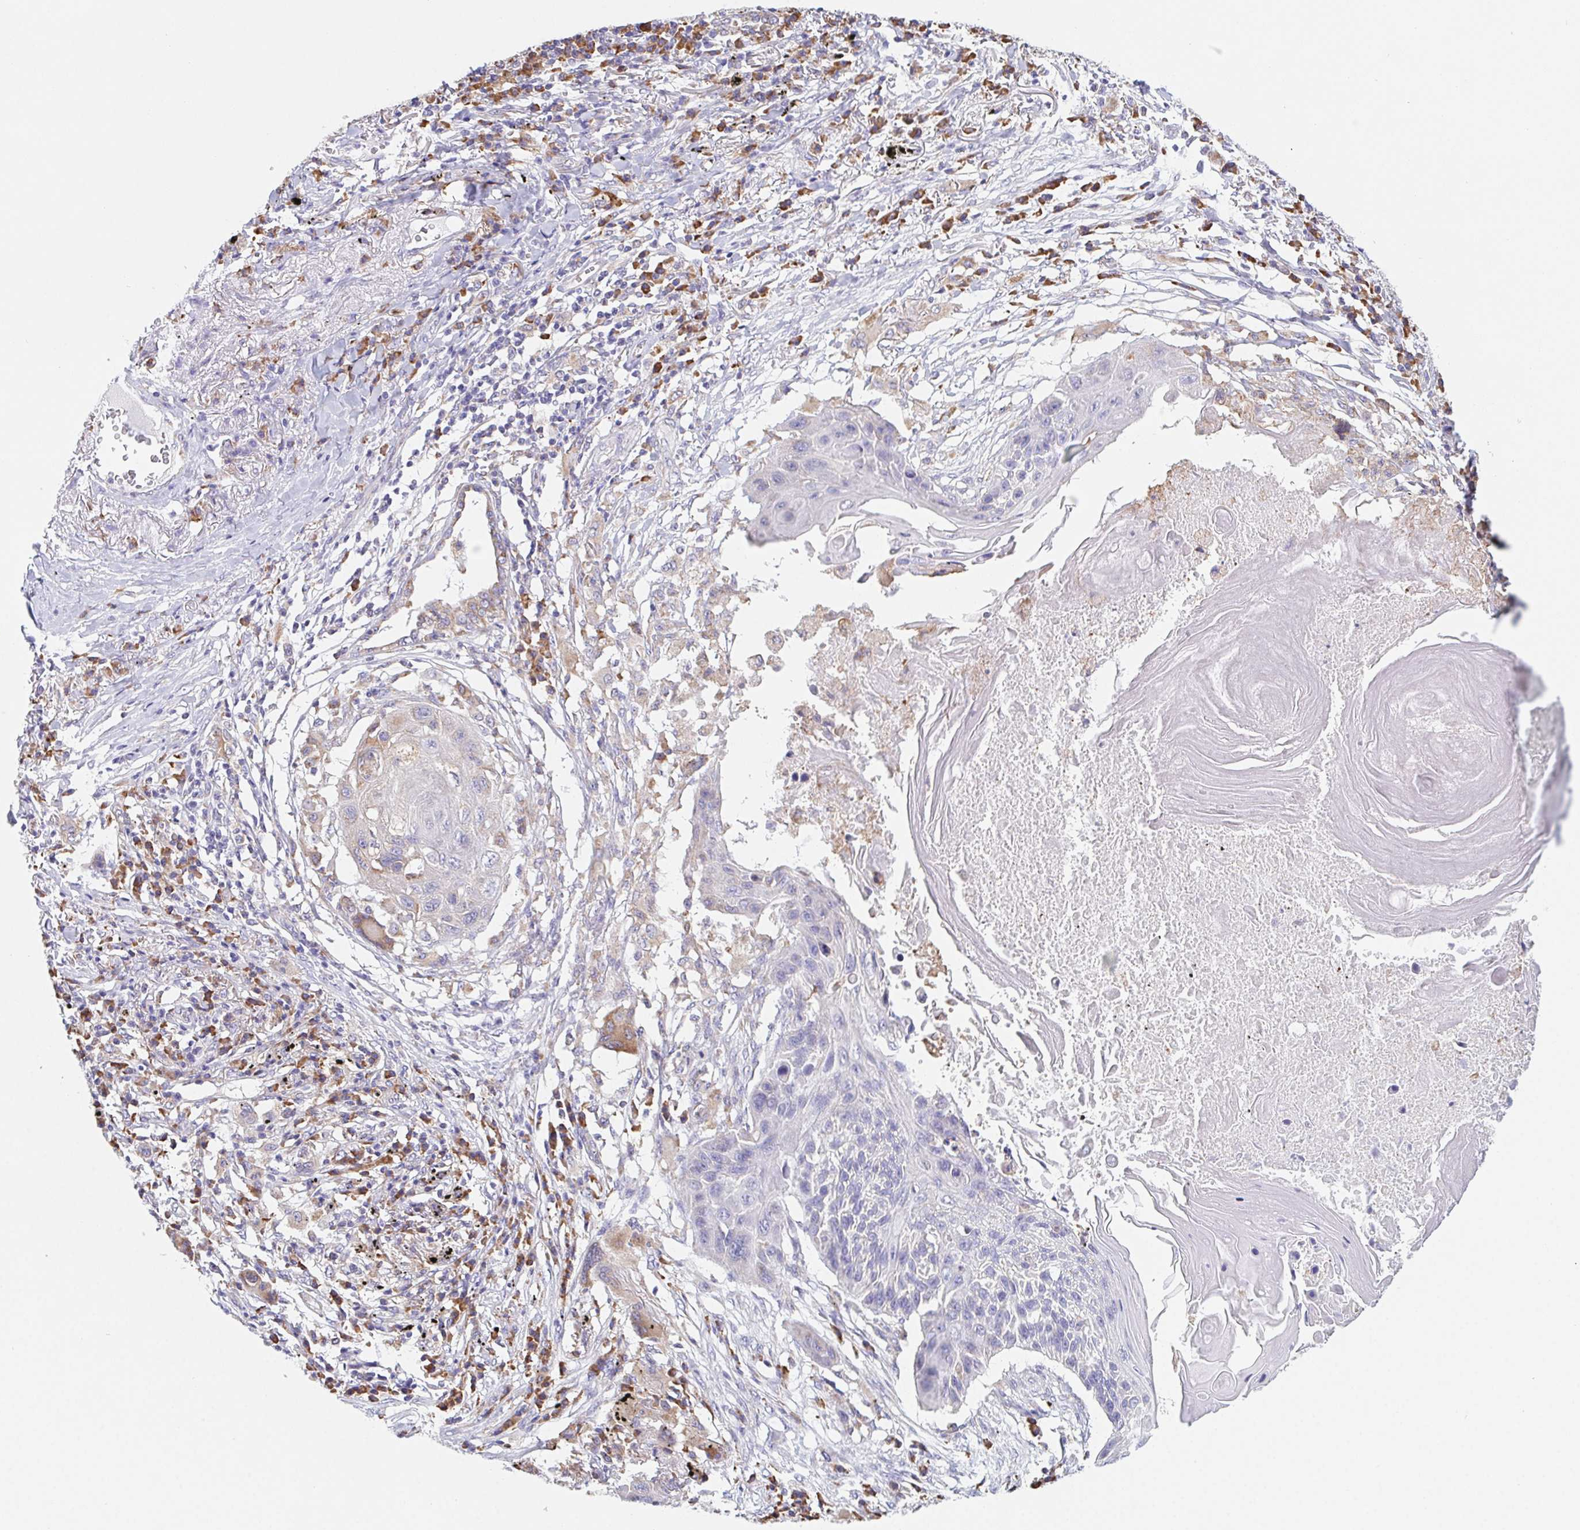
{"staining": {"intensity": "moderate", "quantity": "<25%", "location": "cytoplasmic/membranous"}, "tissue": "lung cancer", "cell_type": "Tumor cells", "image_type": "cancer", "snomed": [{"axis": "morphology", "description": "Squamous cell carcinoma, NOS"}, {"axis": "topography", "description": "Lung"}], "caption": "A photomicrograph of squamous cell carcinoma (lung) stained for a protein demonstrates moderate cytoplasmic/membranous brown staining in tumor cells.", "gene": "ADAM8", "patient": {"sex": "male", "age": 78}}